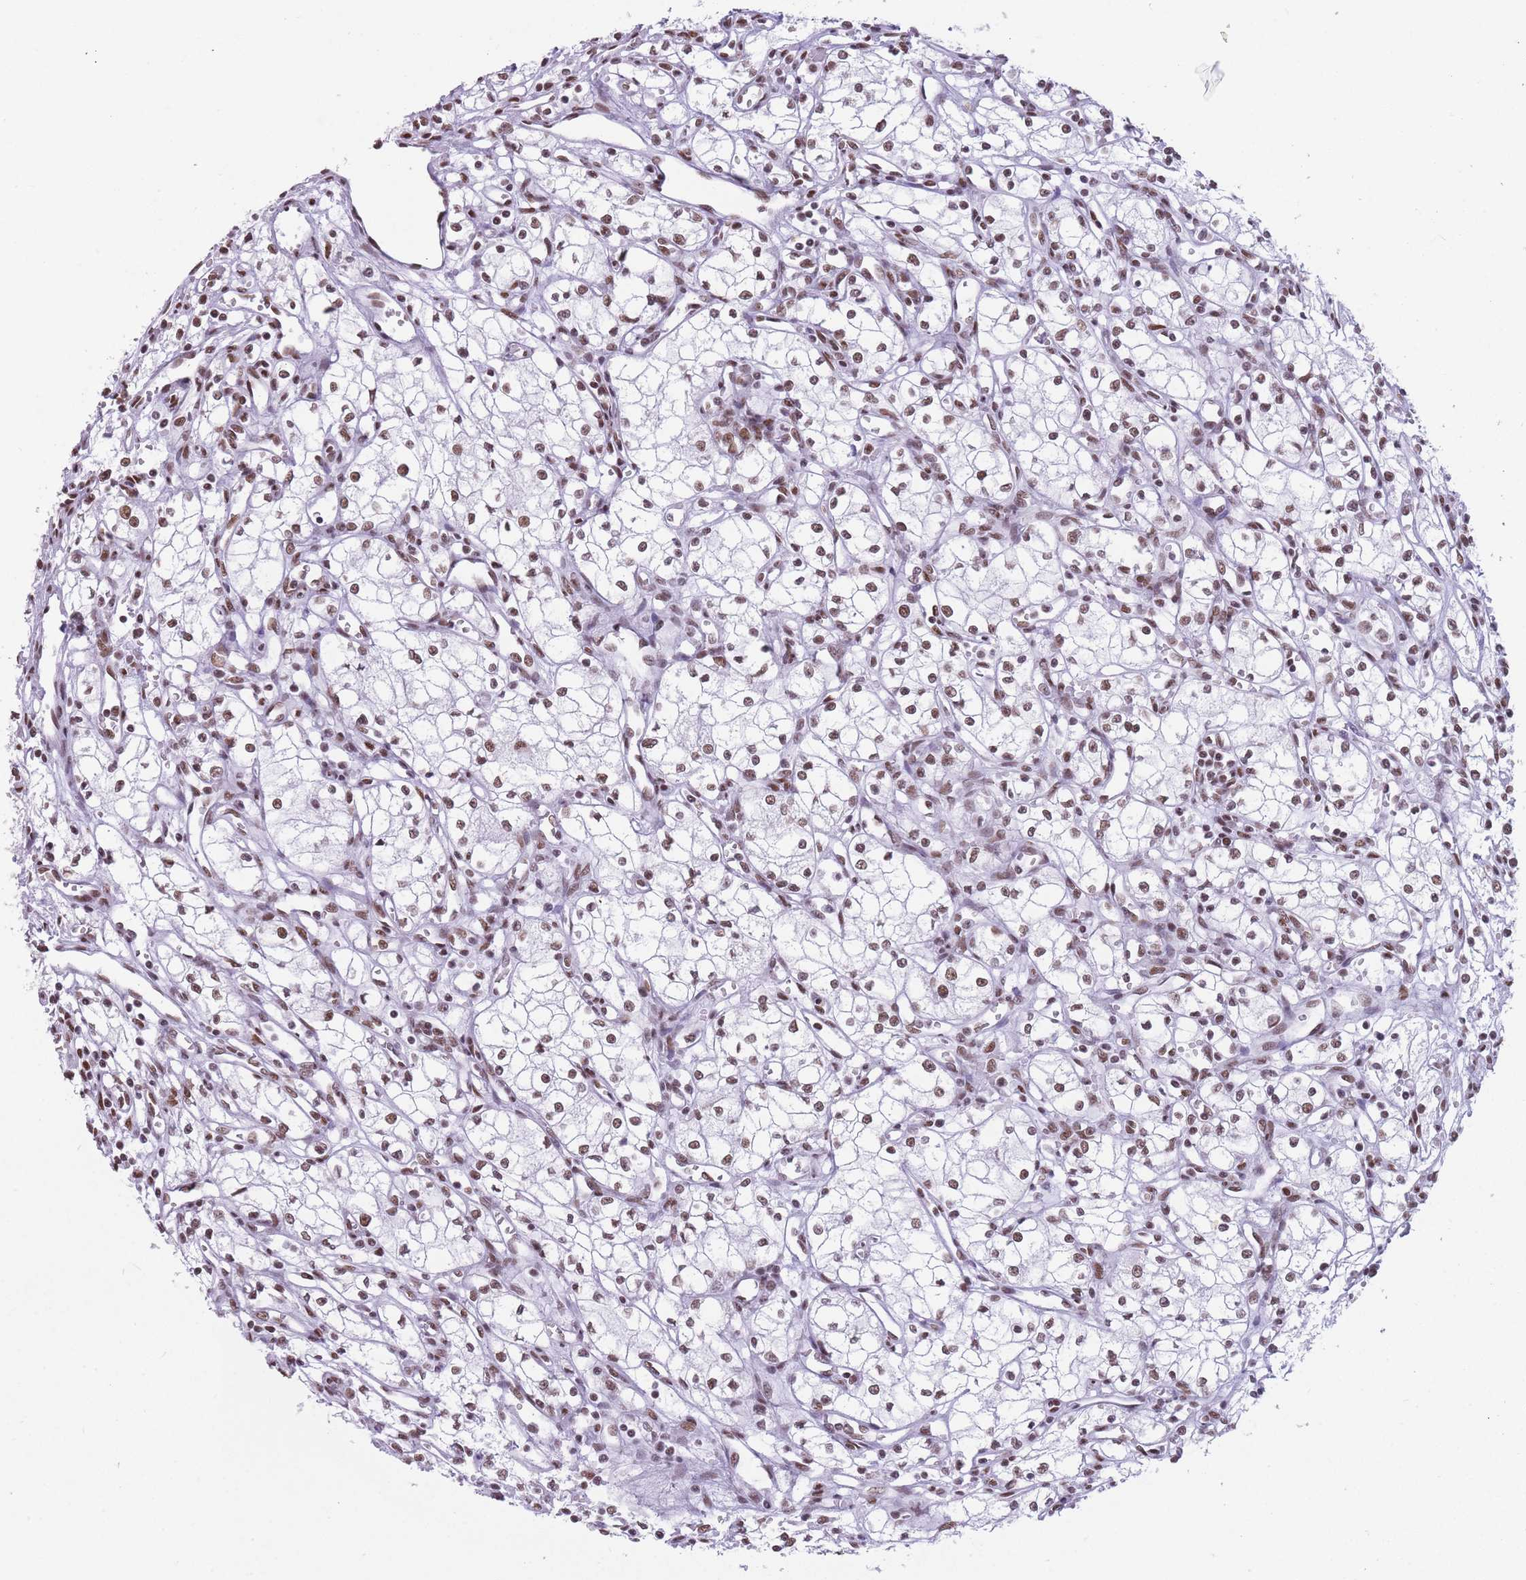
{"staining": {"intensity": "moderate", "quantity": ">75%", "location": "nuclear"}, "tissue": "renal cancer", "cell_type": "Tumor cells", "image_type": "cancer", "snomed": [{"axis": "morphology", "description": "Adenocarcinoma, NOS"}, {"axis": "topography", "description": "Kidney"}], "caption": "Protein staining of renal cancer tissue shows moderate nuclear positivity in approximately >75% of tumor cells.", "gene": "HNRNPUL1", "patient": {"sex": "male", "age": 59}}